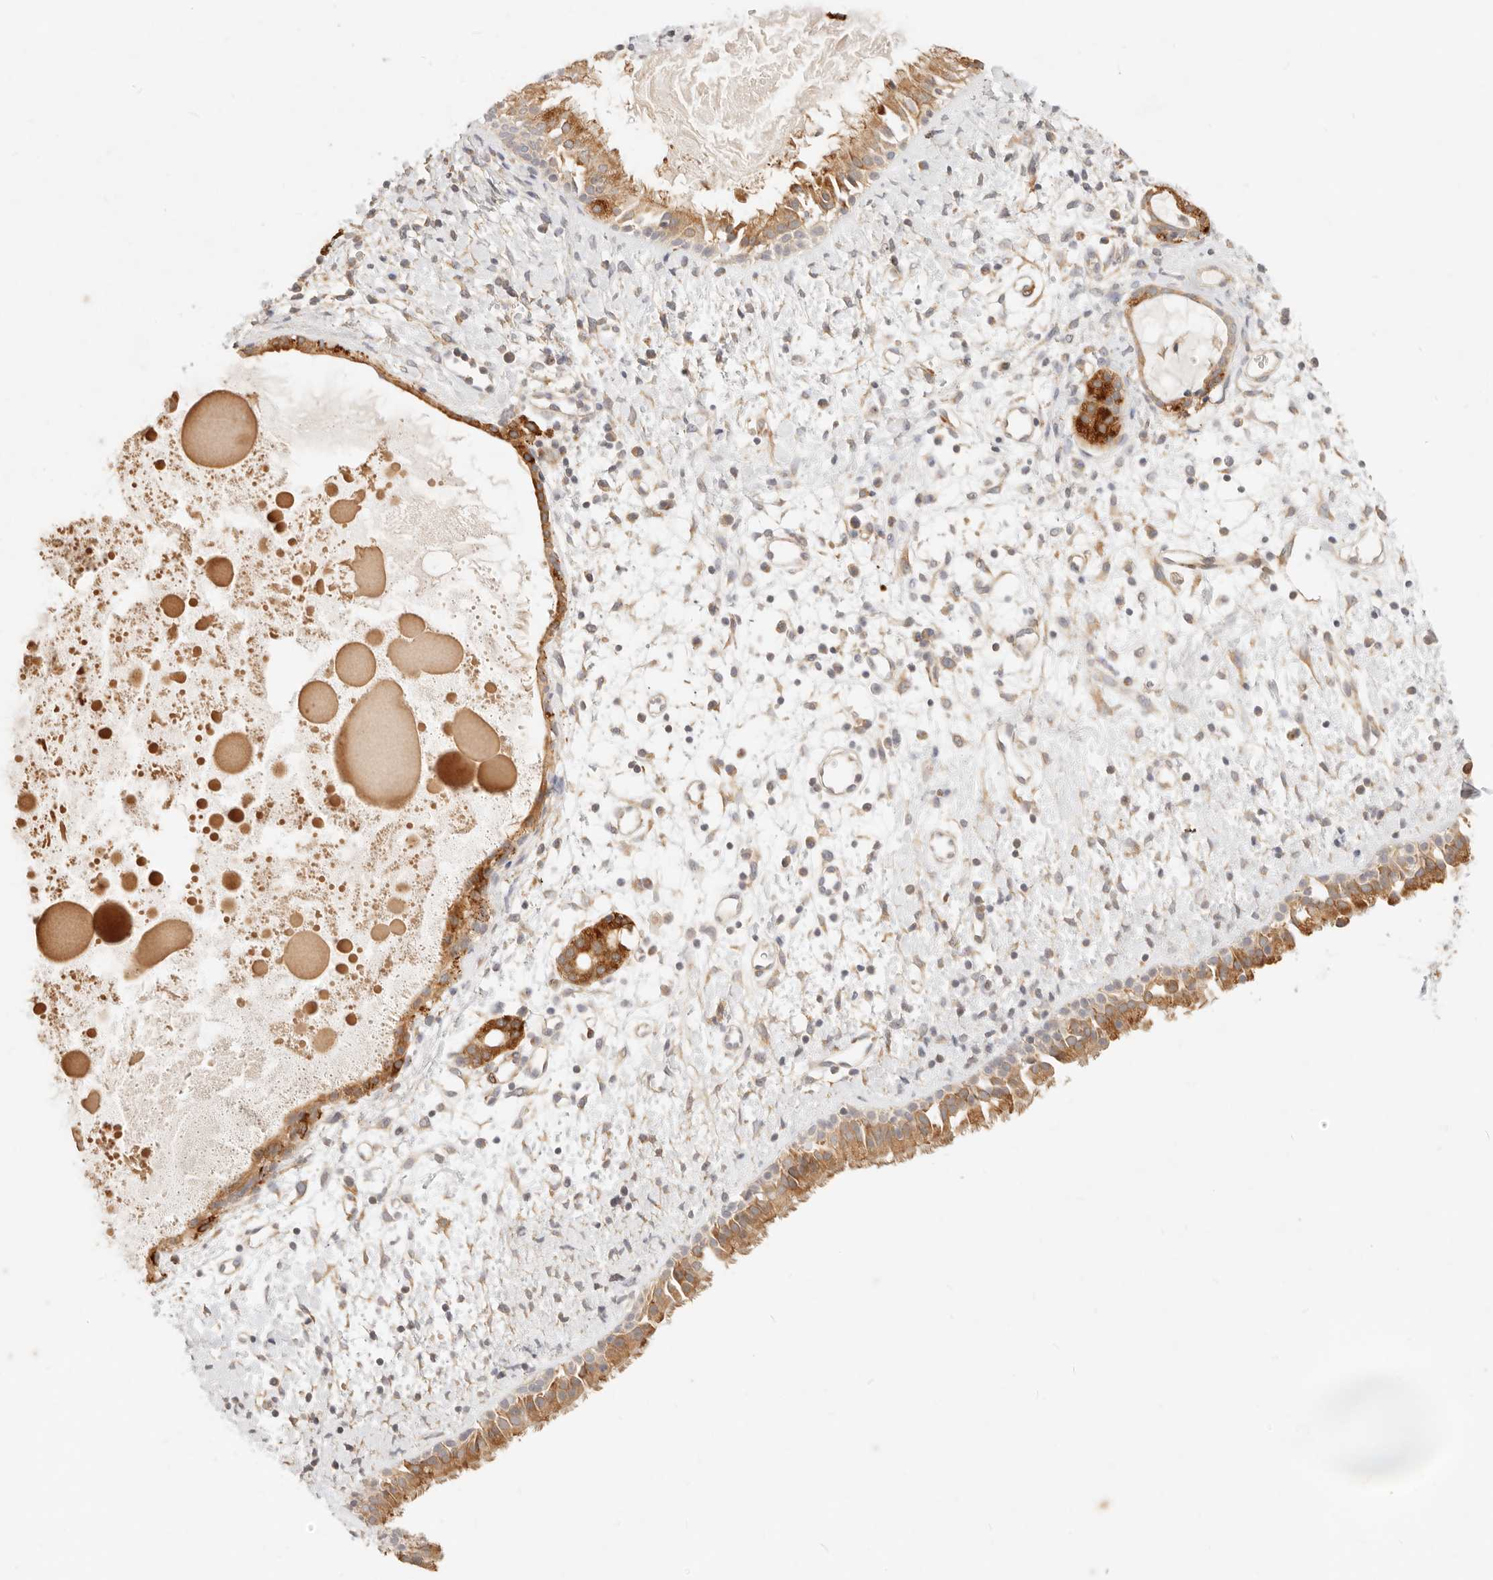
{"staining": {"intensity": "moderate", "quantity": ">75%", "location": "cytoplasmic/membranous"}, "tissue": "nasopharynx", "cell_type": "Respiratory epithelial cells", "image_type": "normal", "snomed": [{"axis": "morphology", "description": "Normal tissue, NOS"}, {"axis": "topography", "description": "Nasopharynx"}], "caption": "Immunohistochemistry (IHC) staining of normal nasopharynx, which exhibits medium levels of moderate cytoplasmic/membranous expression in about >75% of respiratory epithelial cells indicating moderate cytoplasmic/membranous protein positivity. The staining was performed using DAB (3,3'-diaminobenzidine) (brown) for protein detection and nuclei were counterstained in hematoxylin (blue).", "gene": "RUBCNL", "patient": {"sex": "male", "age": 22}}